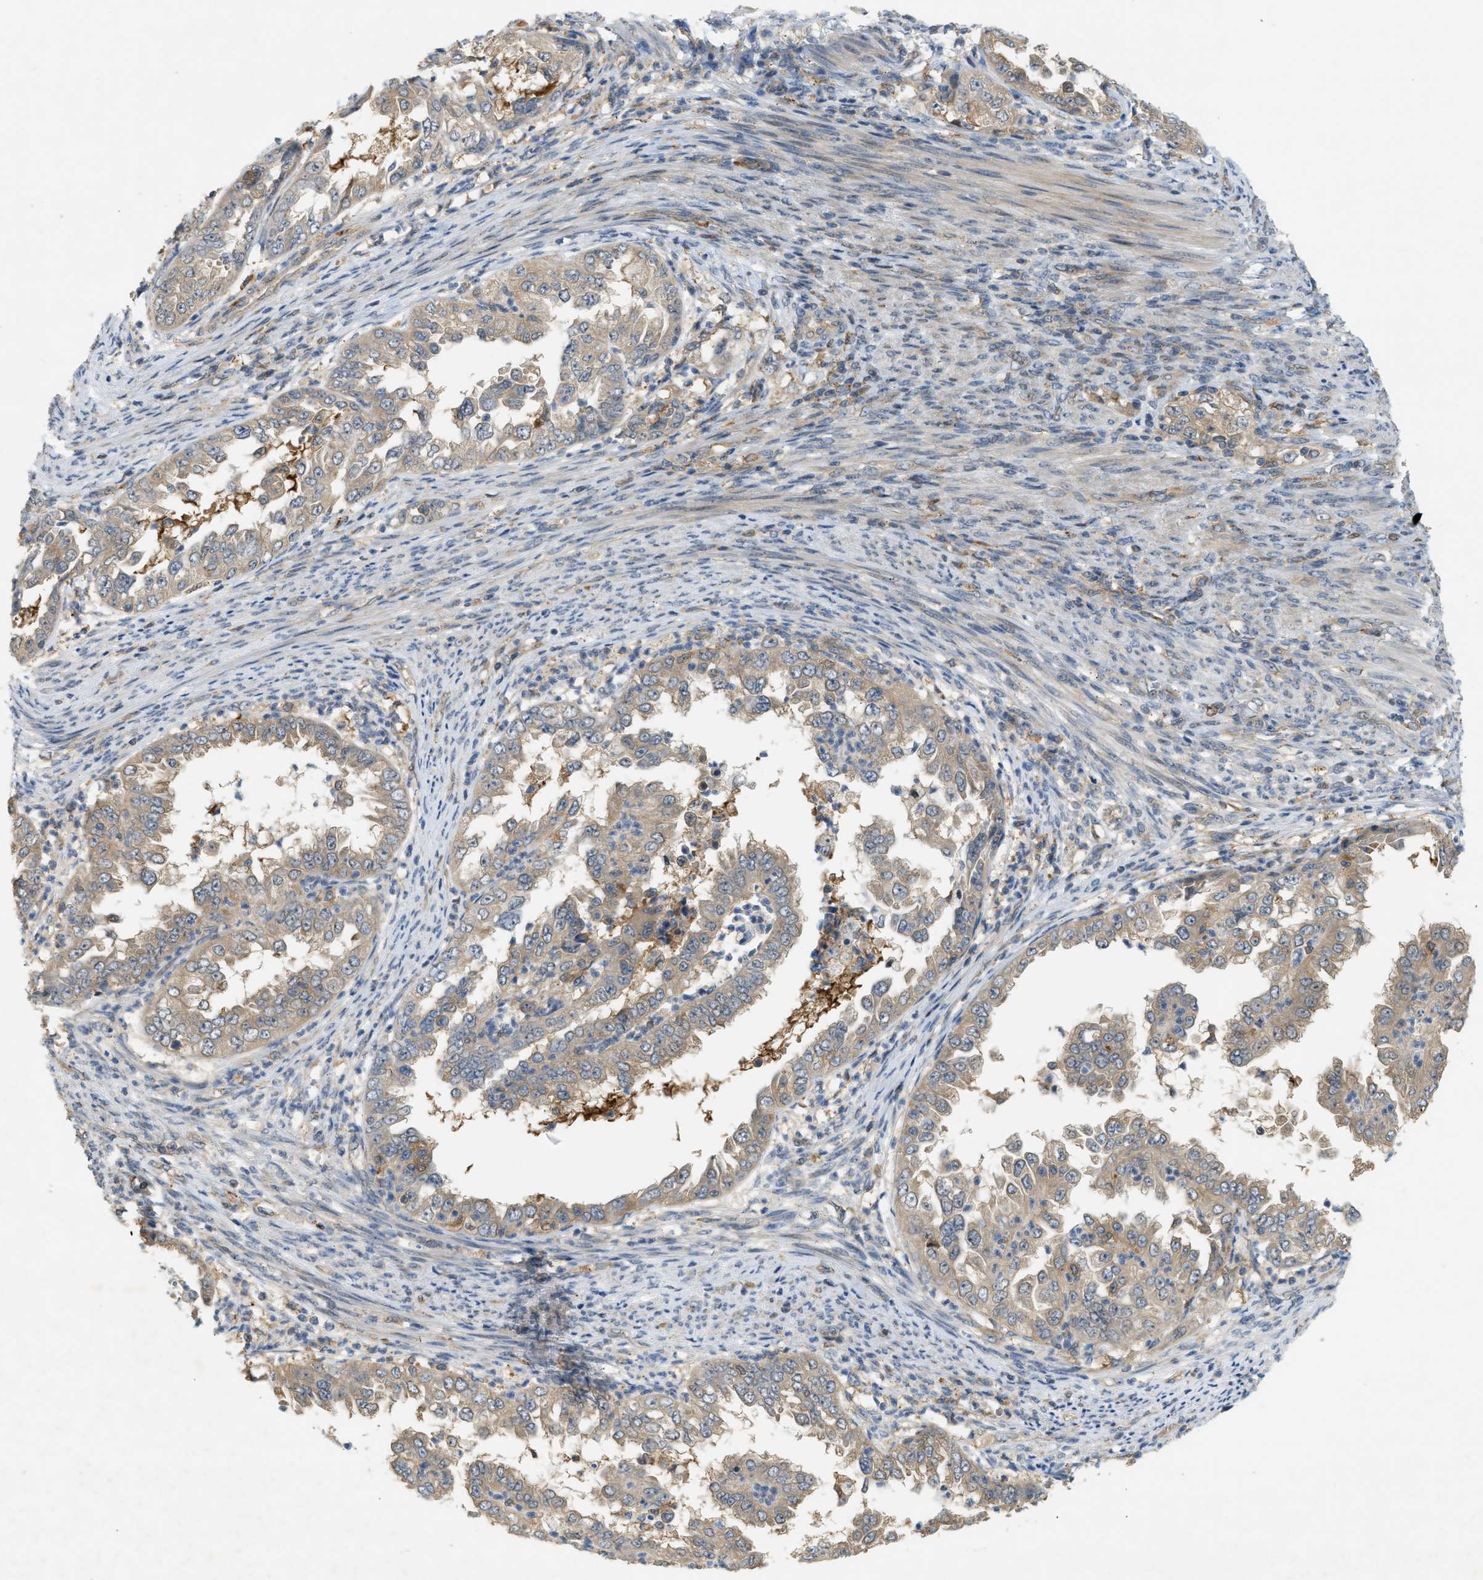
{"staining": {"intensity": "weak", "quantity": ">75%", "location": "cytoplasmic/membranous"}, "tissue": "endometrial cancer", "cell_type": "Tumor cells", "image_type": "cancer", "snomed": [{"axis": "morphology", "description": "Adenocarcinoma, NOS"}, {"axis": "topography", "description": "Endometrium"}], "caption": "A micrograph of human endometrial adenocarcinoma stained for a protein demonstrates weak cytoplasmic/membranous brown staining in tumor cells.", "gene": "PDCL3", "patient": {"sex": "female", "age": 85}}